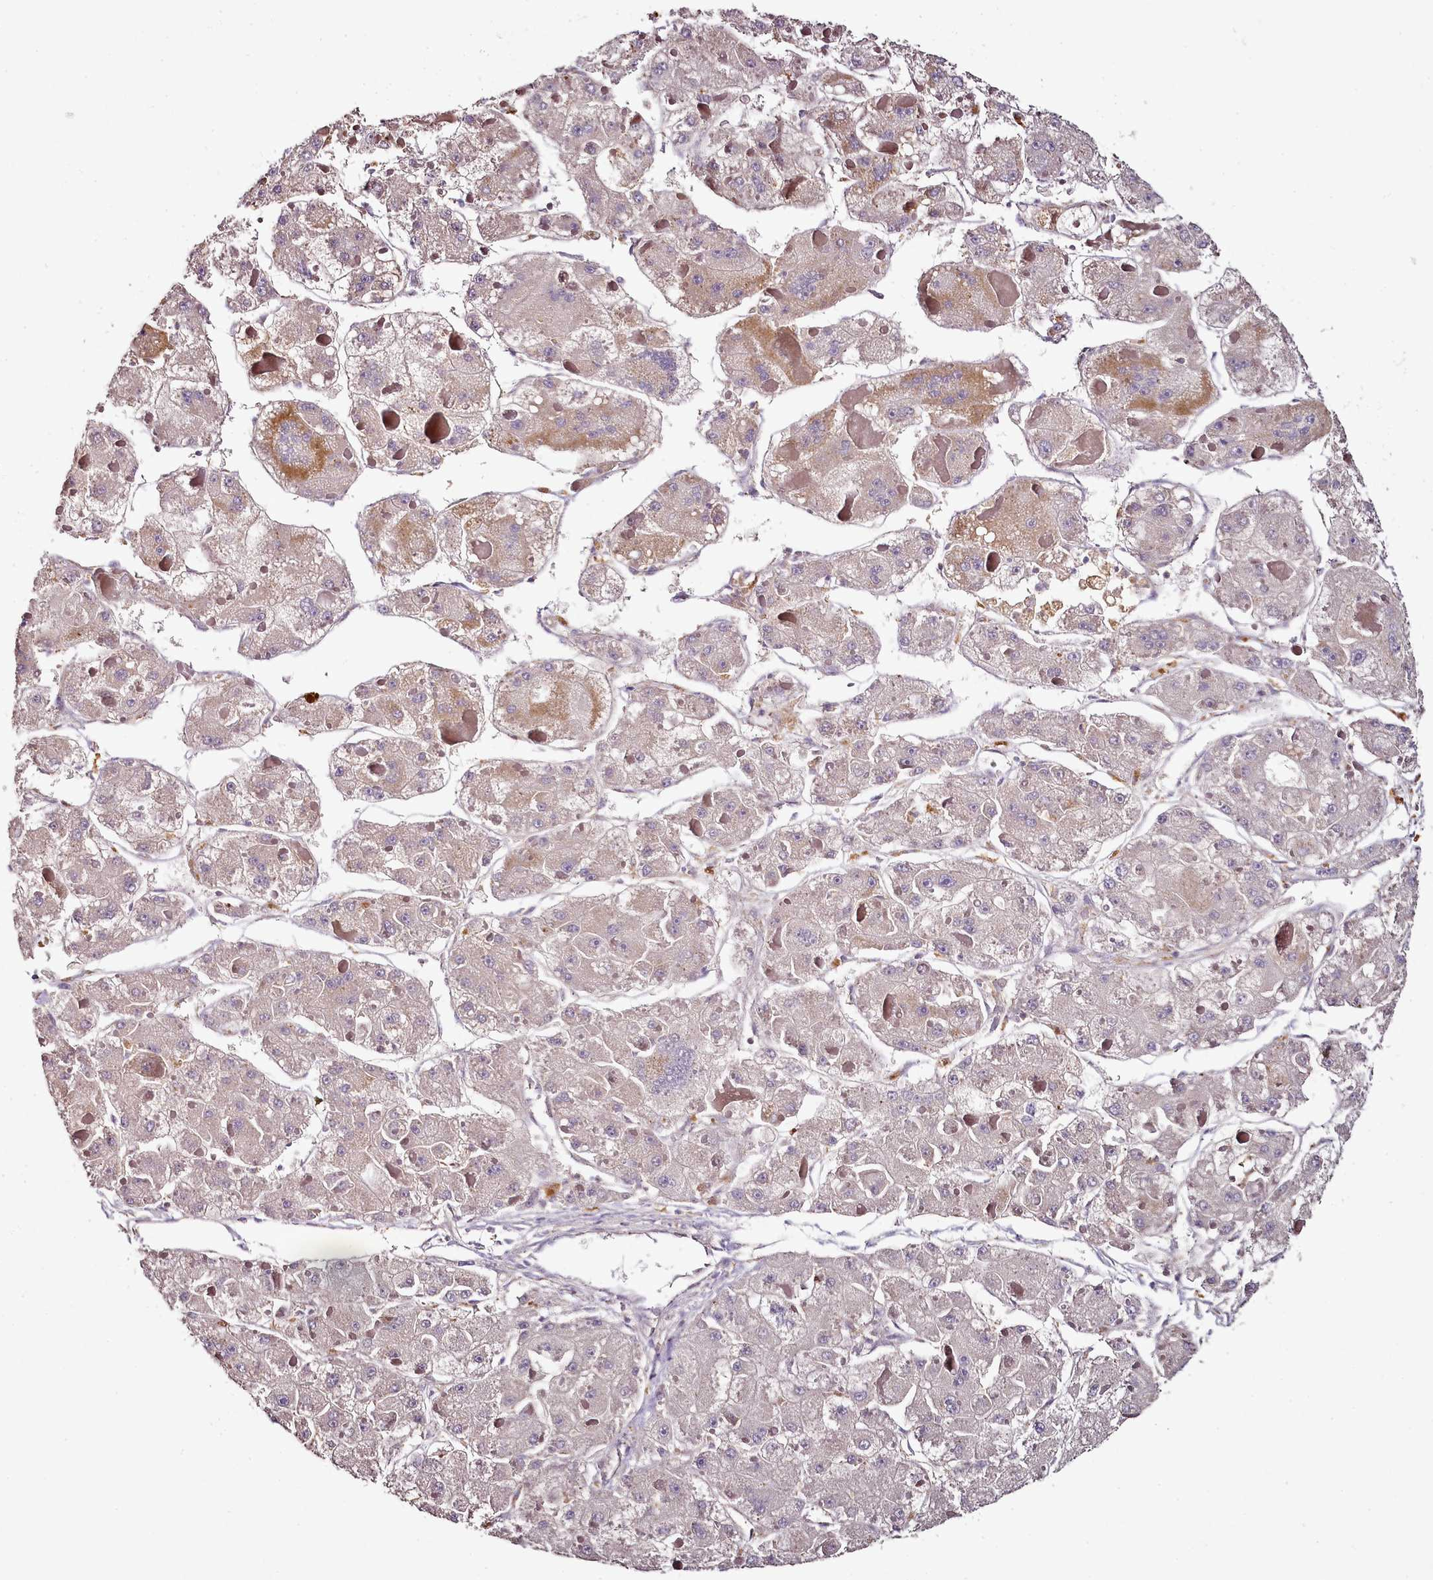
{"staining": {"intensity": "moderate", "quantity": "<25%", "location": "cytoplasmic/membranous"}, "tissue": "liver cancer", "cell_type": "Tumor cells", "image_type": "cancer", "snomed": [{"axis": "morphology", "description": "Carcinoma, Hepatocellular, NOS"}, {"axis": "topography", "description": "Liver"}], "caption": "There is low levels of moderate cytoplasmic/membranous expression in tumor cells of liver cancer (hepatocellular carcinoma), as demonstrated by immunohistochemical staining (brown color).", "gene": "ACSS1", "patient": {"sex": "female", "age": 73}}